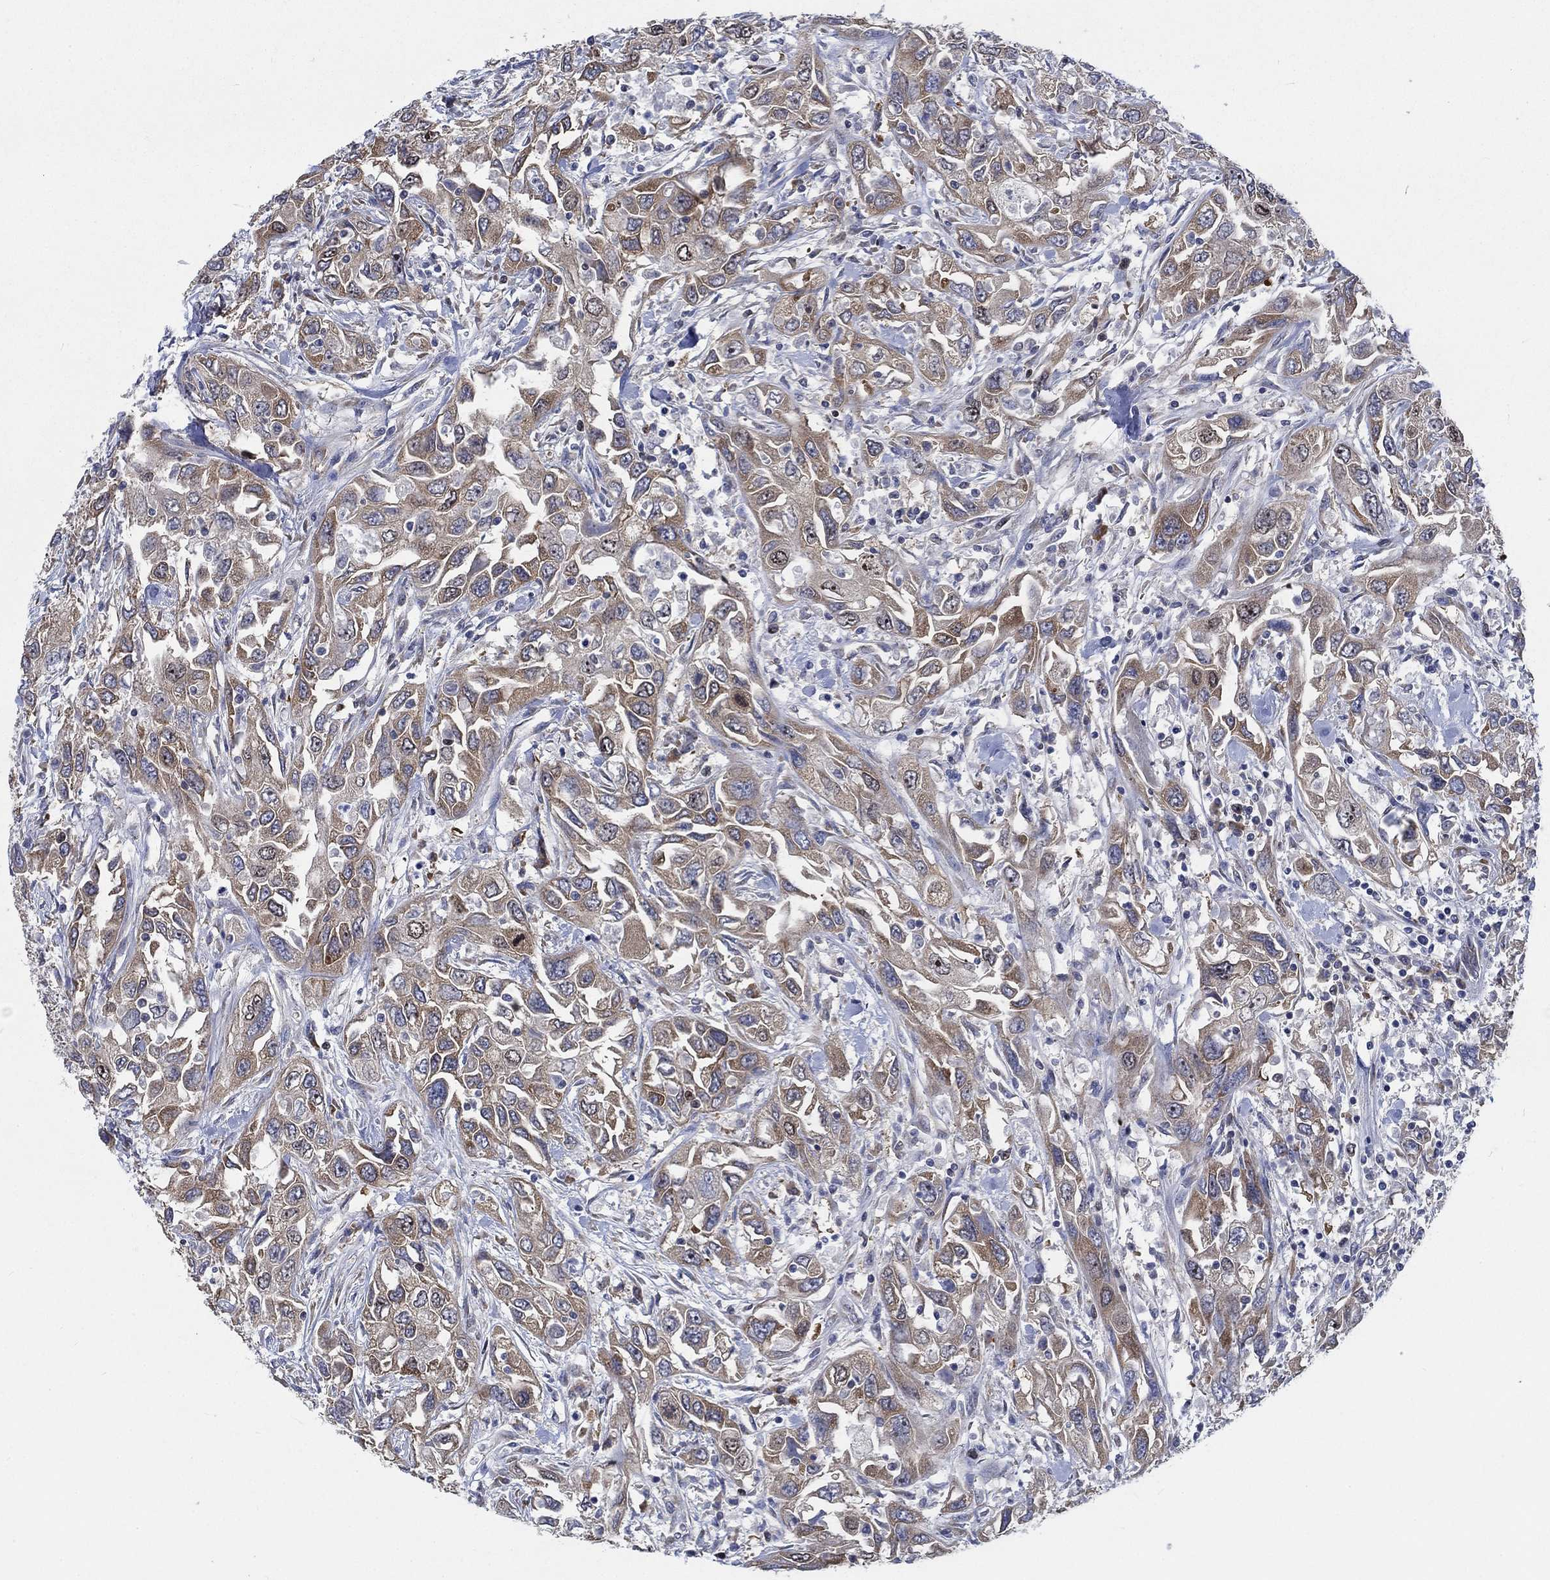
{"staining": {"intensity": "weak", "quantity": ">75%", "location": "cytoplasmic/membranous"}, "tissue": "urothelial cancer", "cell_type": "Tumor cells", "image_type": "cancer", "snomed": [{"axis": "morphology", "description": "Urothelial carcinoma, High grade"}, {"axis": "topography", "description": "Urinary bladder"}], "caption": "Tumor cells exhibit low levels of weak cytoplasmic/membranous expression in approximately >75% of cells in high-grade urothelial carcinoma. (brown staining indicates protein expression, while blue staining denotes nuclei).", "gene": "MMP24", "patient": {"sex": "male", "age": 76}}